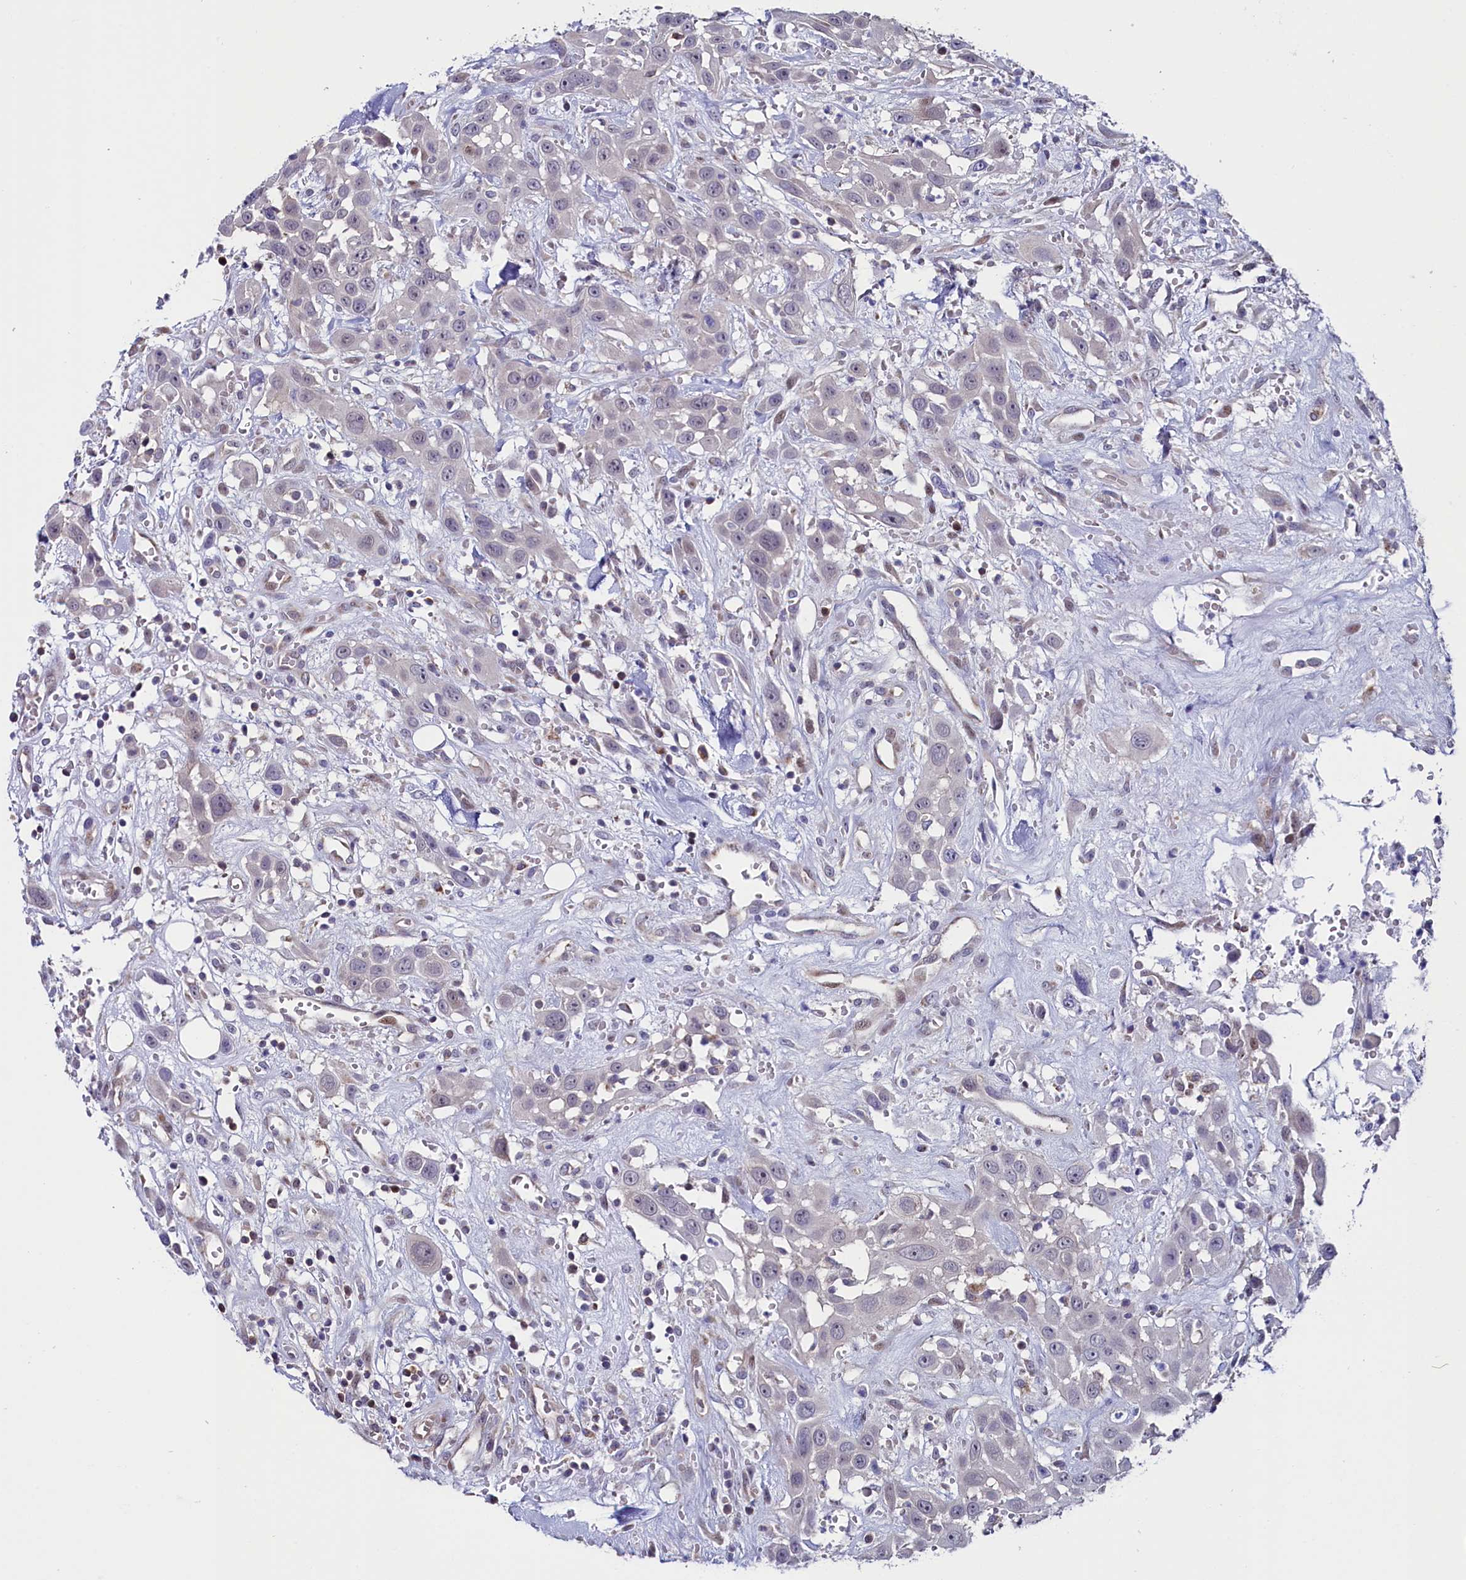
{"staining": {"intensity": "negative", "quantity": "none", "location": "none"}, "tissue": "head and neck cancer", "cell_type": "Tumor cells", "image_type": "cancer", "snomed": [{"axis": "morphology", "description": "Squamous cell carcinoma, NOS"}, {"axis": "topography", "description": "Head-Neck"}], "caption": "DAB (3,3'-diaminobenzidine) immunohistochemical staining of squamous cell carcinoma (head and neck) reveals no significant positivity in tumor cells.", "gene": "CIAPIN1", "patient": {"sex": "male", "age": 81}}